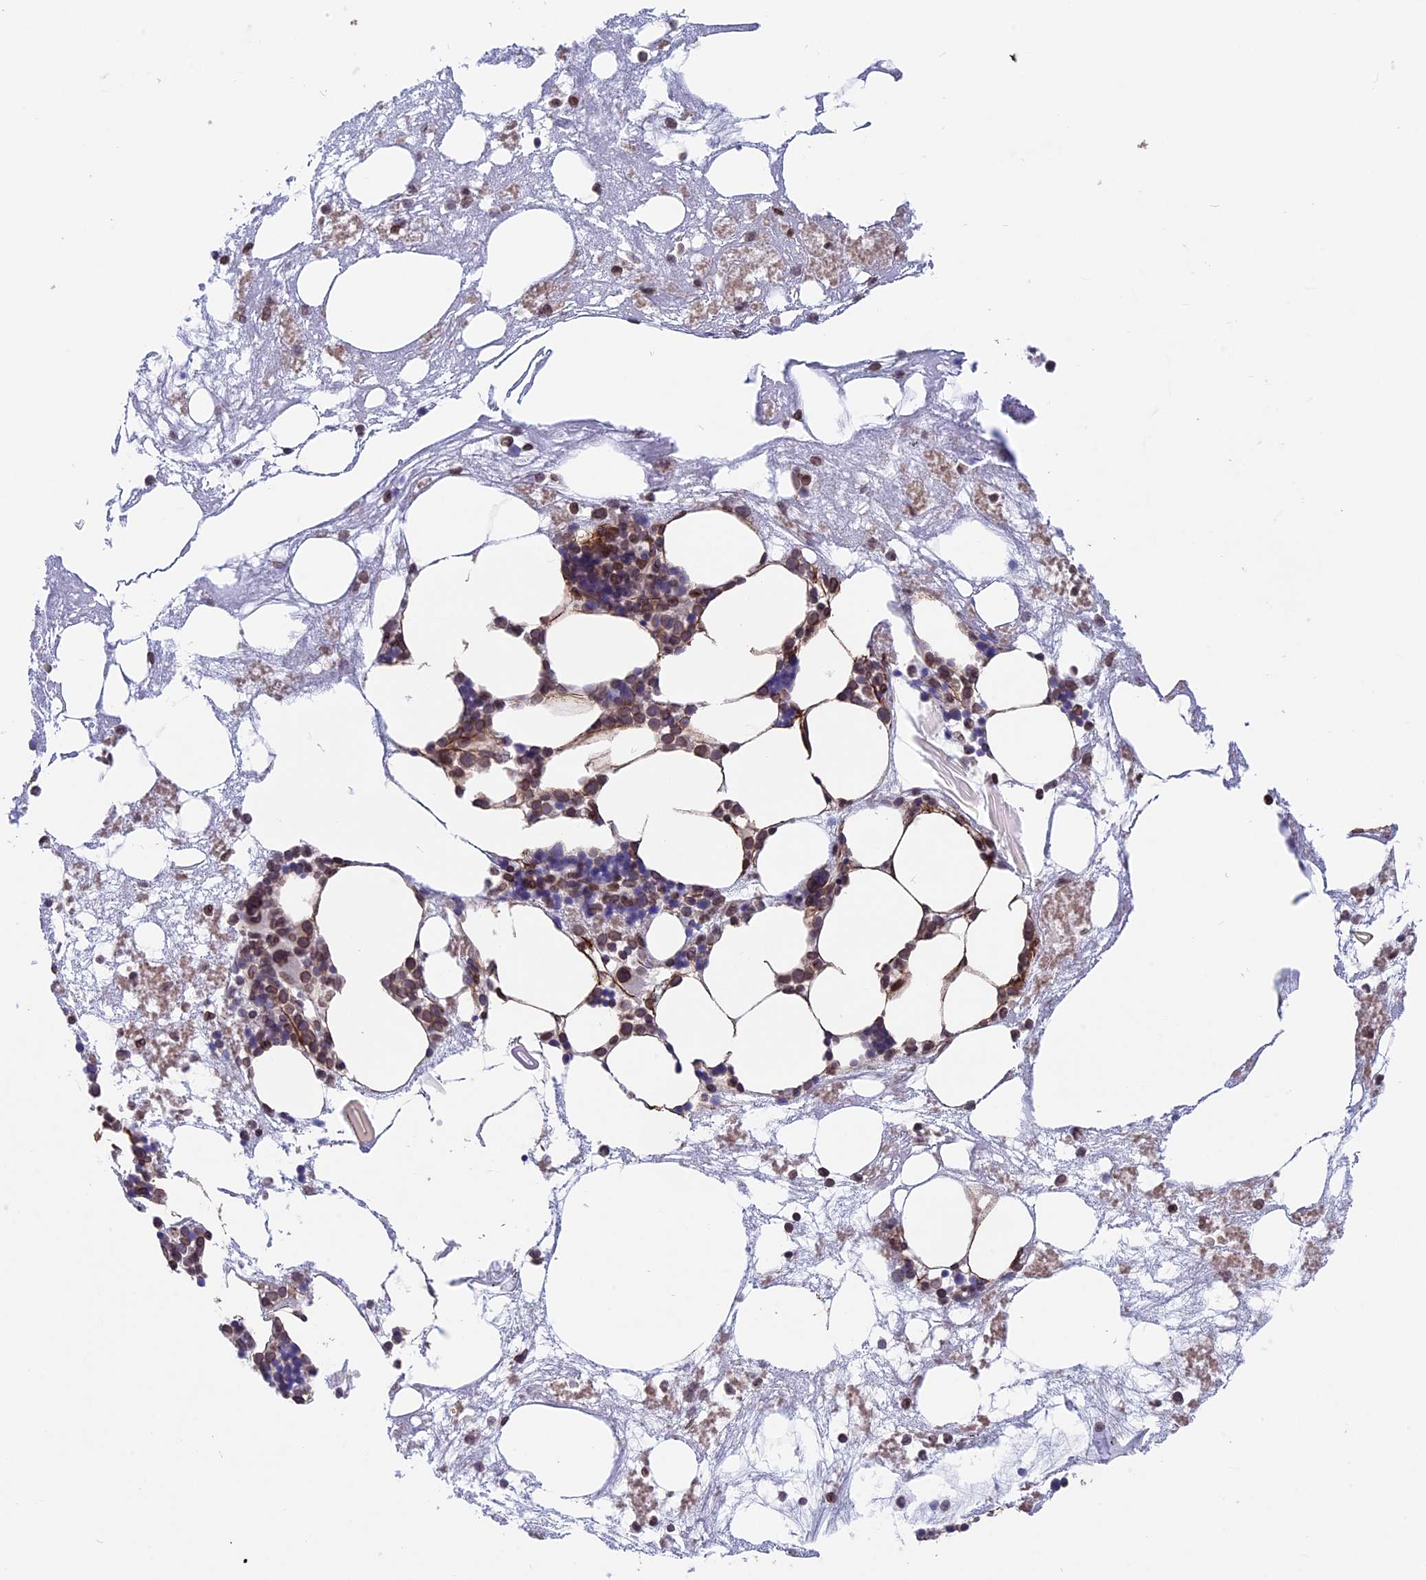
{"staining": {"intensity": "moderate", "quantity": ">75%", "location": "cytoplasmic/membranous,nuclear"}, "tissue": "bone marrow", "cell_type": "Hematopoietic cells", "image_type": "normal", "snomed": [{"axis": "morphology", "description": "Normal tissue, NOS"}, {"axis": "topography", "description": "Bone marrow"}], "caption": "Immunohistochemistry (IHC) micrograph of normal bone marrow stained for a protein (brown), which shows medium levels of moderate cytoplasmic/membranous,nuclear positivity in approximately >75% of hematopoietic cells.", "gene": "PTCHD4", "patient": {"sex": "male", "age": 80}}